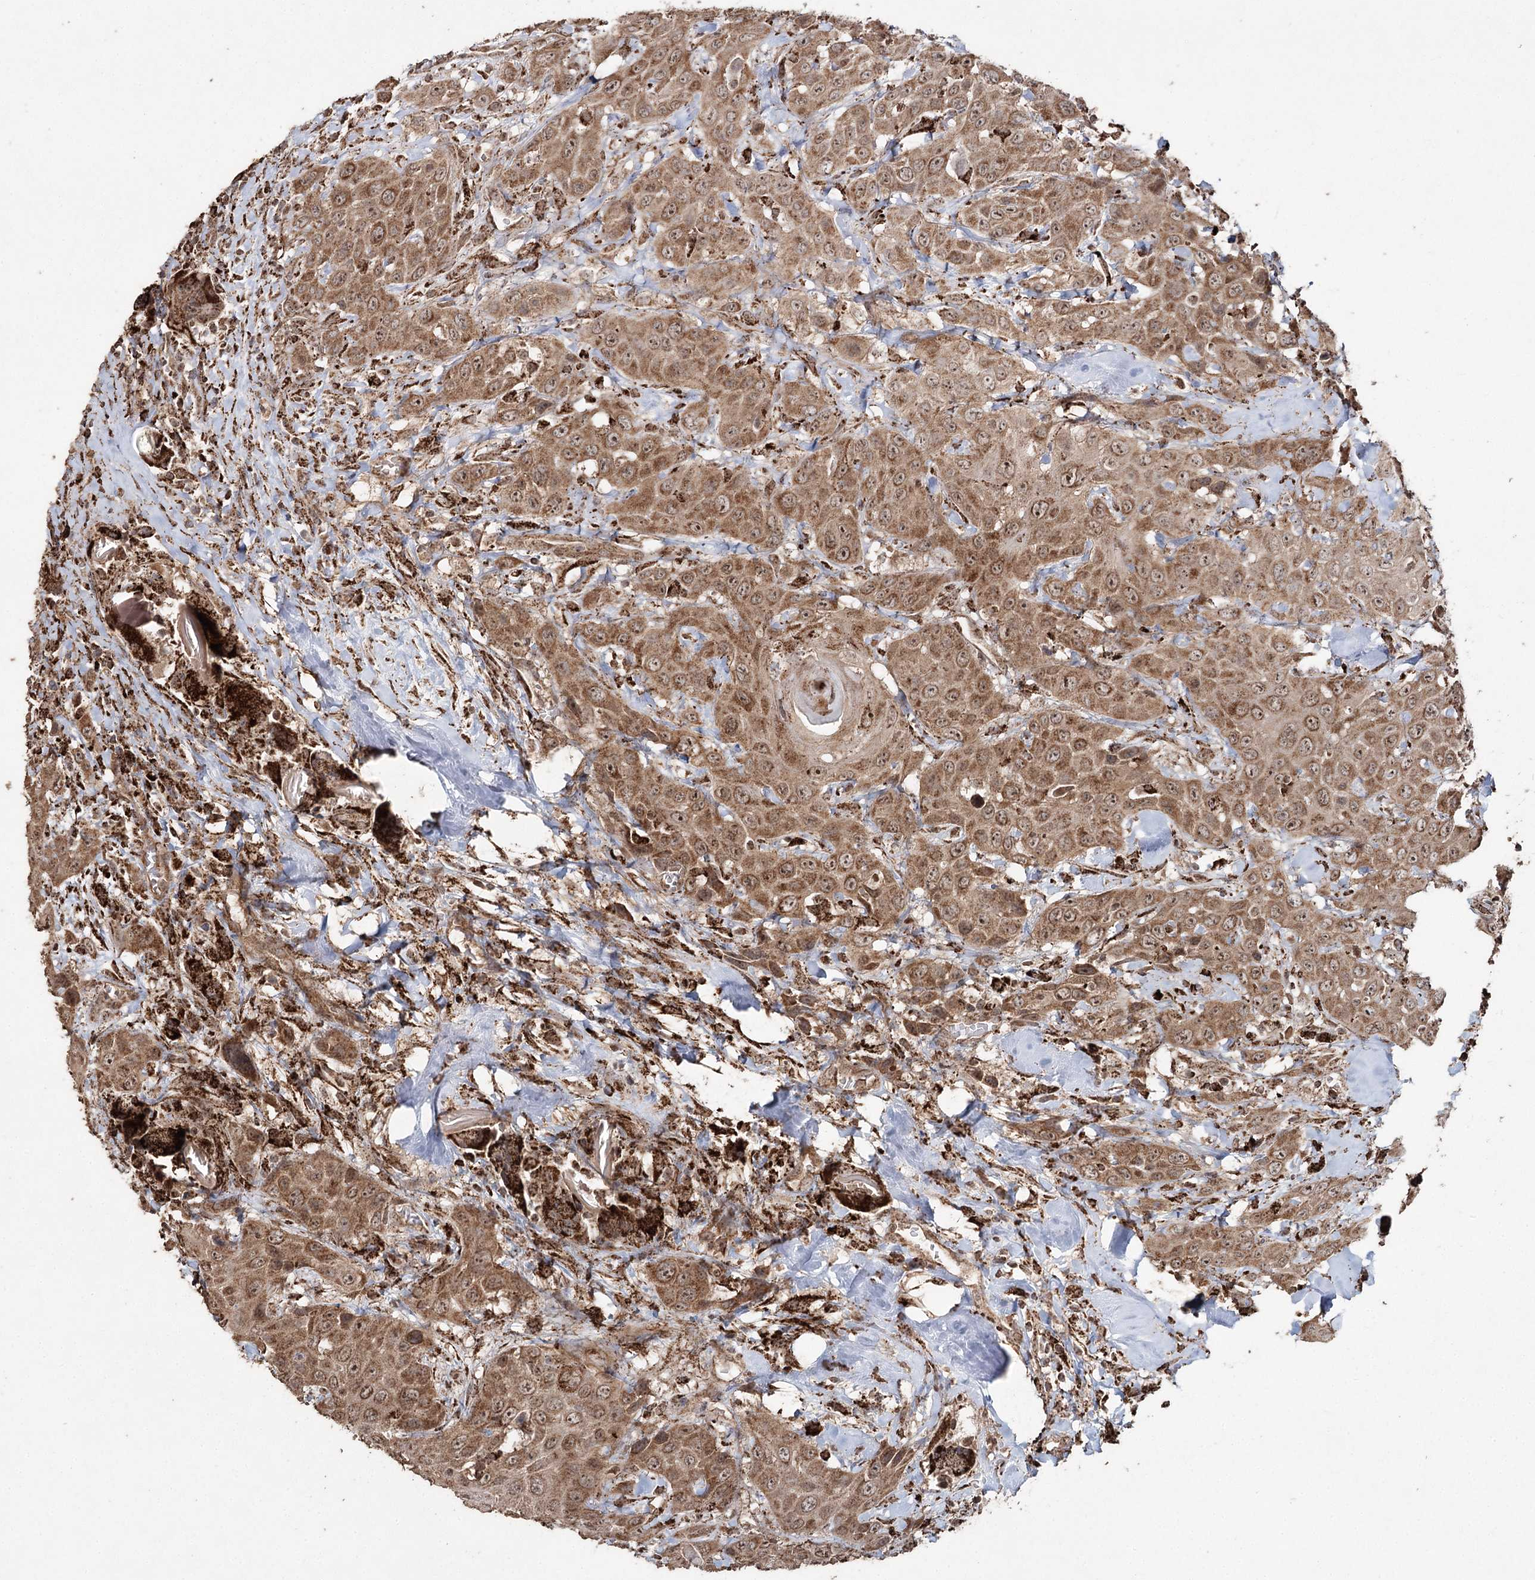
{"staining": {"intensity": "moderate", "quantity": ">75%", "location": "cytoplasmic/membranous,nuclear"}, "tissue": "head and neck cancer", "cell_type": "Tumor cells", "image_type": "cancer", "snomed": [{"axis": "morphology", "description": "Squamous cell carcinoma, NOS"}, {"axis": "topography", "description": "Head-Neck"}], "caption": "Tumor cells display moderate cytoplasmic/membranous and nuclear staining in approximately >75% of cells in squamous cell carcinoma (head and neck). The staining was performed using DAB (3,3'-diaminobenzidine) to visualize the protein expression in brown, while the nuclei were stained in blue with hematoxylin (Magnification: 20x).", "gene": "SLF2", "patient": {"sex": "male", "age": 81}}